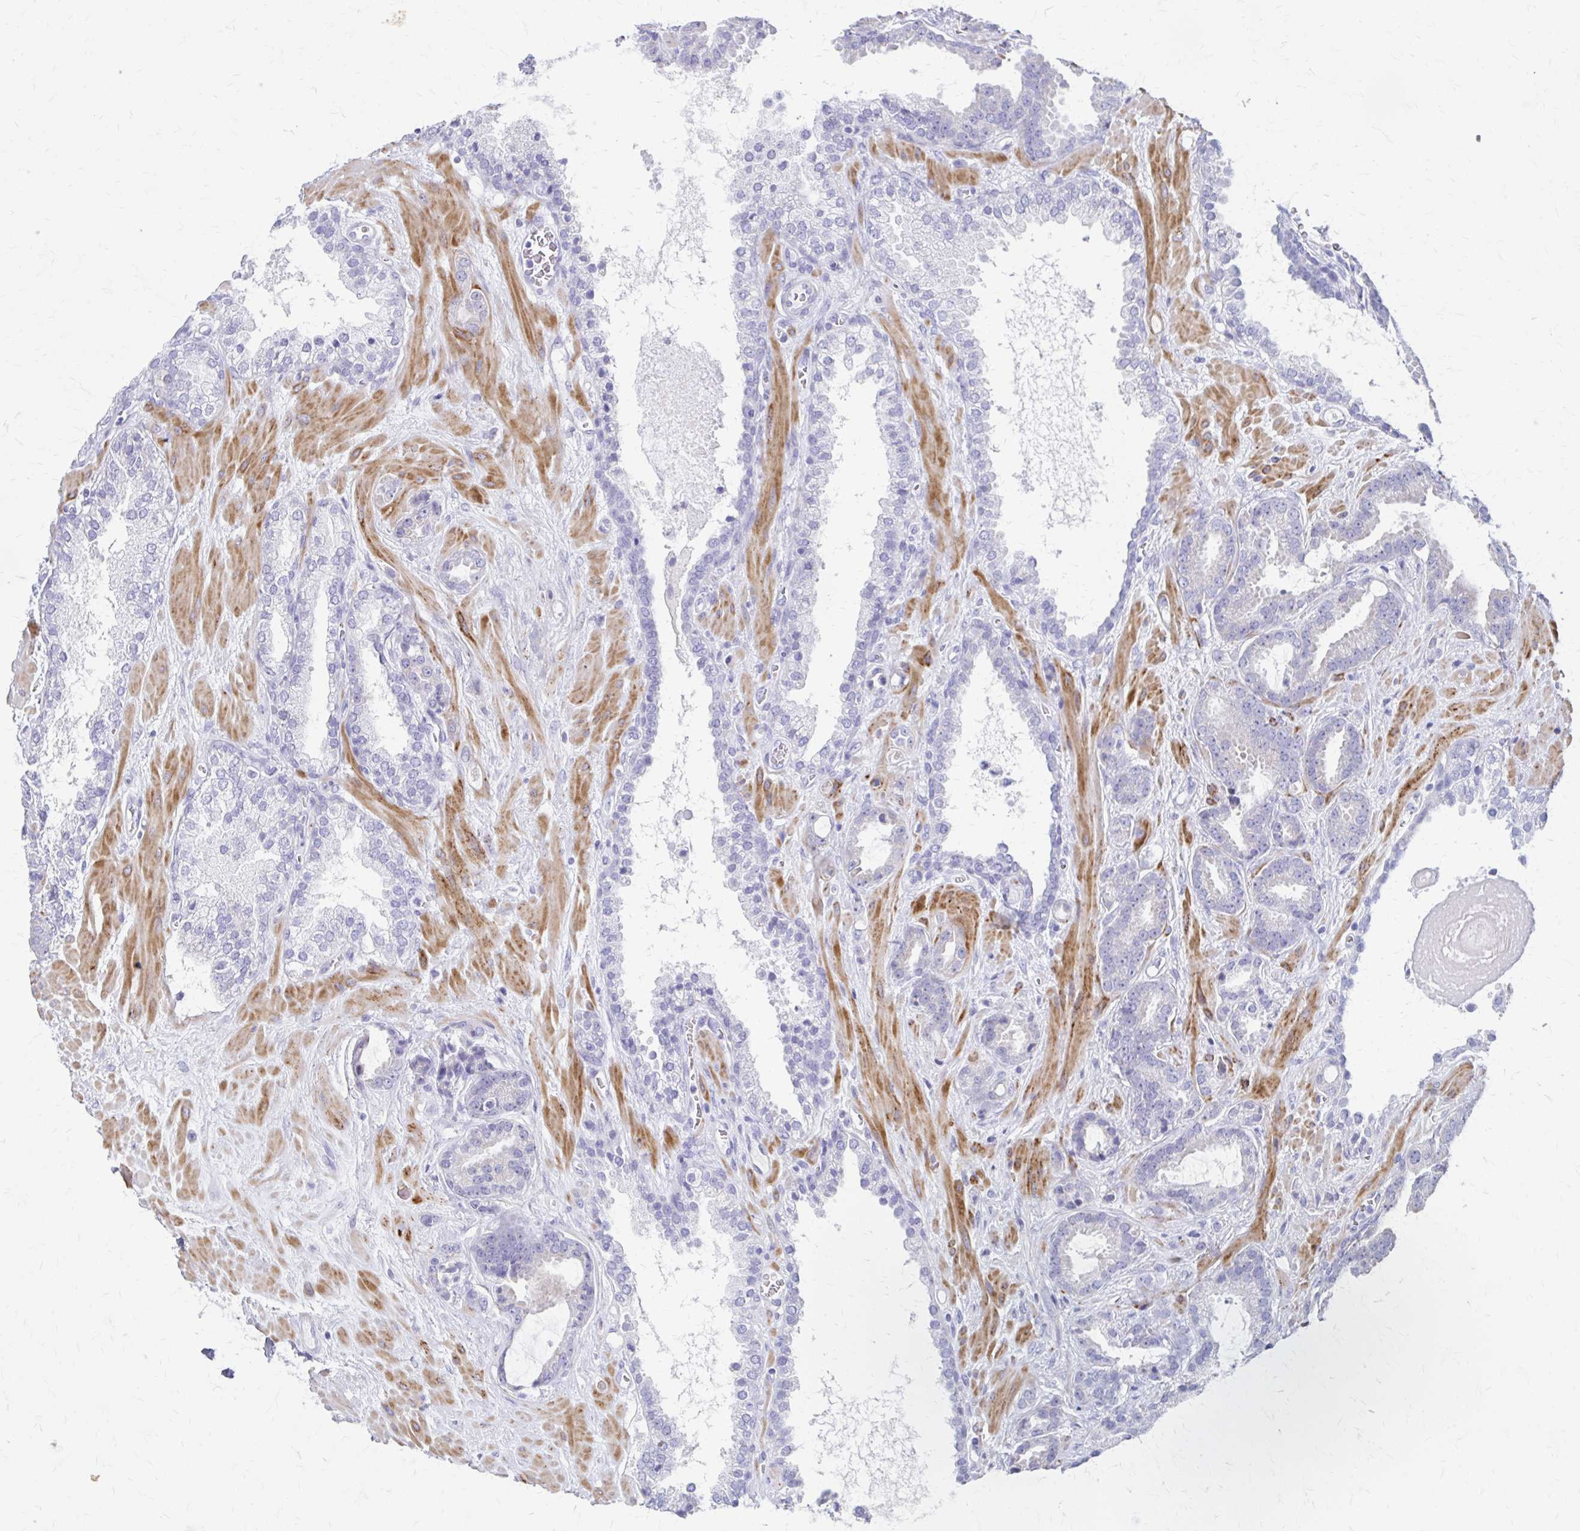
{"staining": {"intensity": "negative", "quantity": "none", "location": "none"}, "tissue": "prostate cancer", "cell_type": "Tumor cells", "image_type": "cancer", "snomed": [{"axis": "morphology", "description": "Adenocarcinoma, Low grade"}, {"axis": "topography", "description": "Prostate"}], "caption": "Human low-grade adenocarcinoma (prostate) stained for a protein using immunohistochemistry demonstrates no expression in tumor cells.", "gene": "ZSCAN5B", "patient": {"sex": "male", "age": 62}}